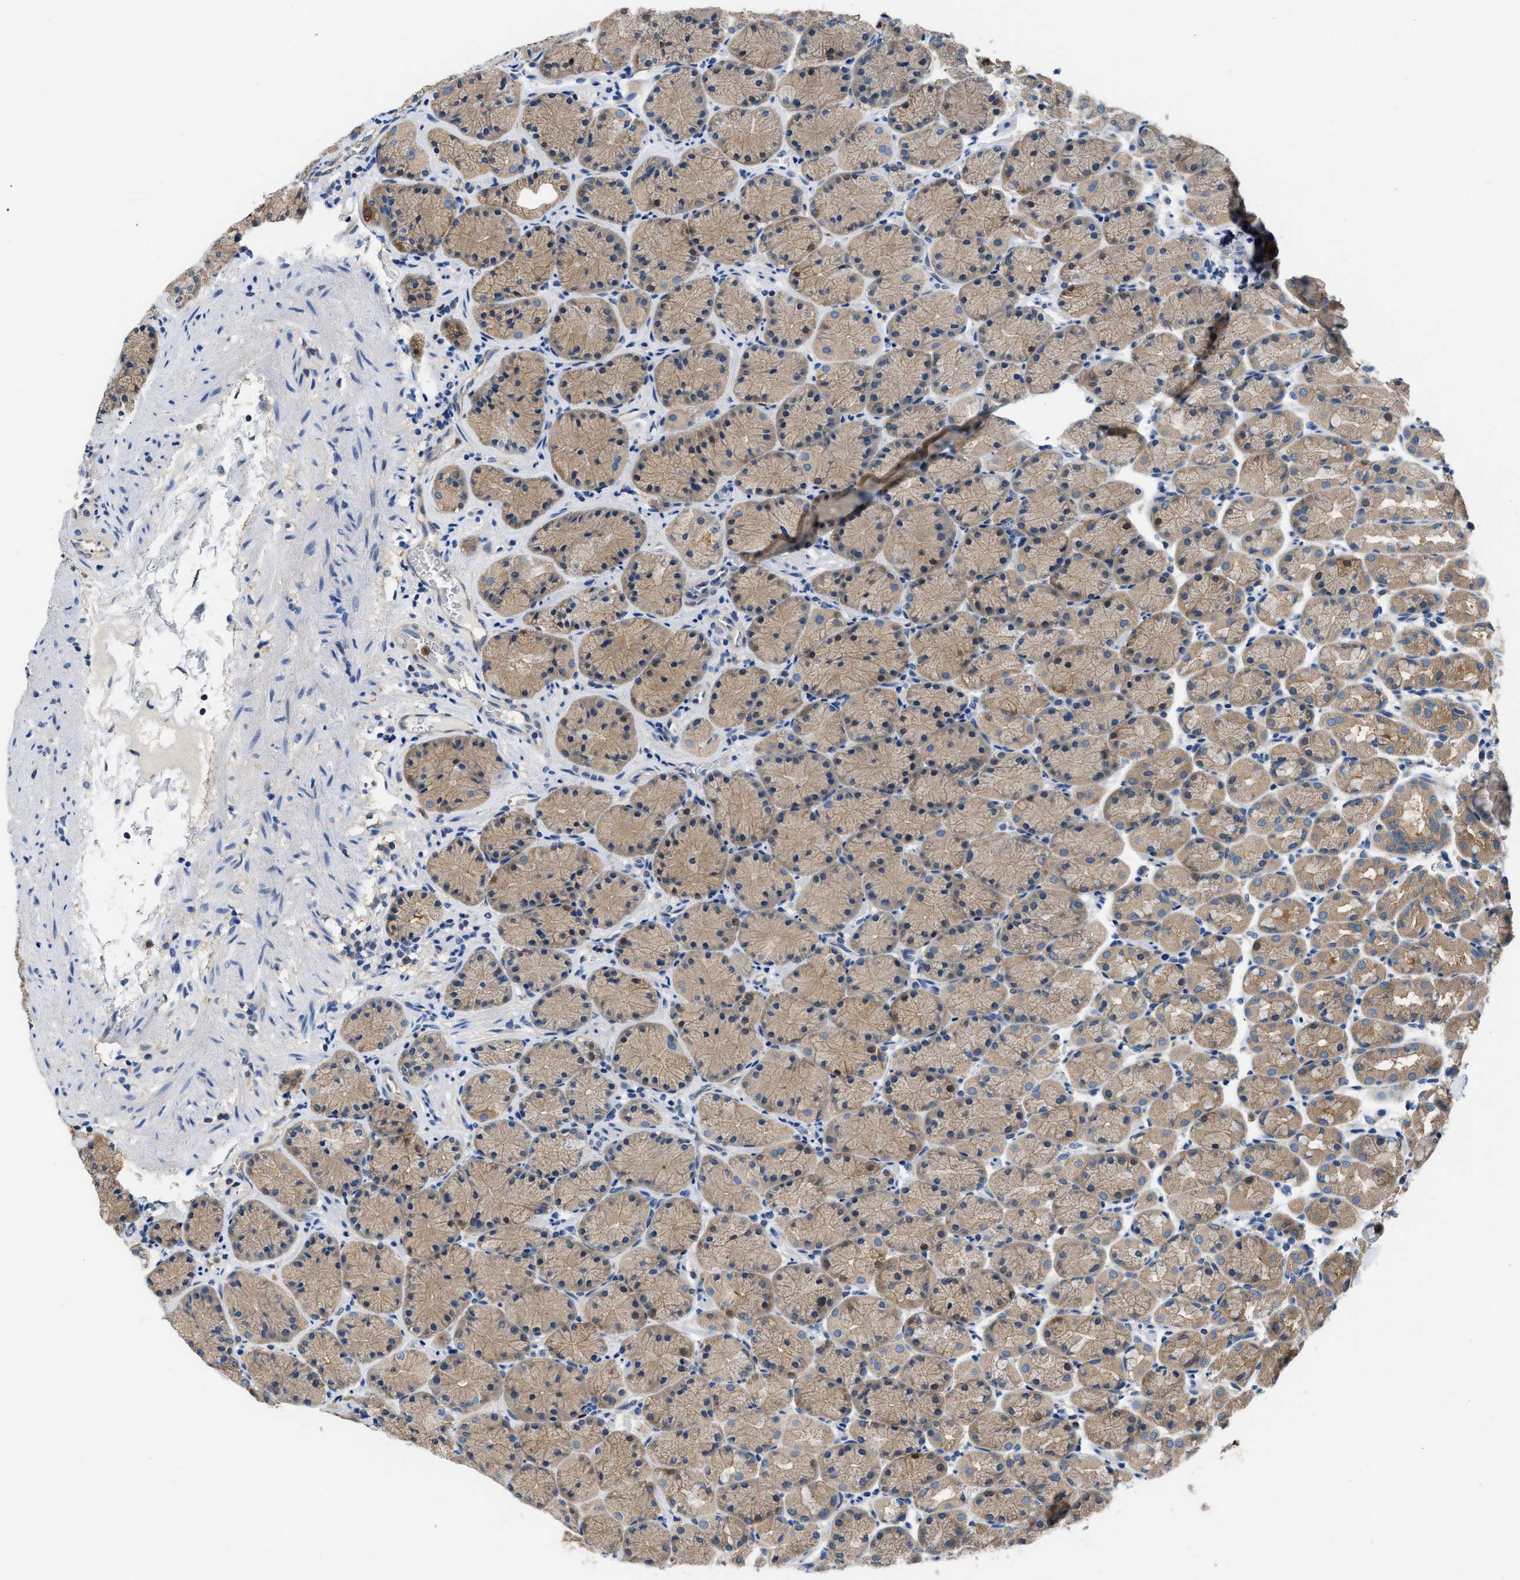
{"staining": {"intensity": "moderate", "quantity": ">75%", "location": "cytoplasmic/membranous"}, "tissue": "stomach", "cell_type": "Glandular cells", "image_type": "normal", "snomed": [{"axis": "morphology", "description": "Normal tissue, NOS"}, {"axis": "topography", "description": "Stomach"}], "caption": "DAB (3,3'-diaminobenzidine) immunohistochemical staining of normal human stomach shows moderate cytoplasmic/membranous protein staining in approximately >75% of glandular cells.", "gene": "PKM", "patient": {"sex": "male", "age": 42}}